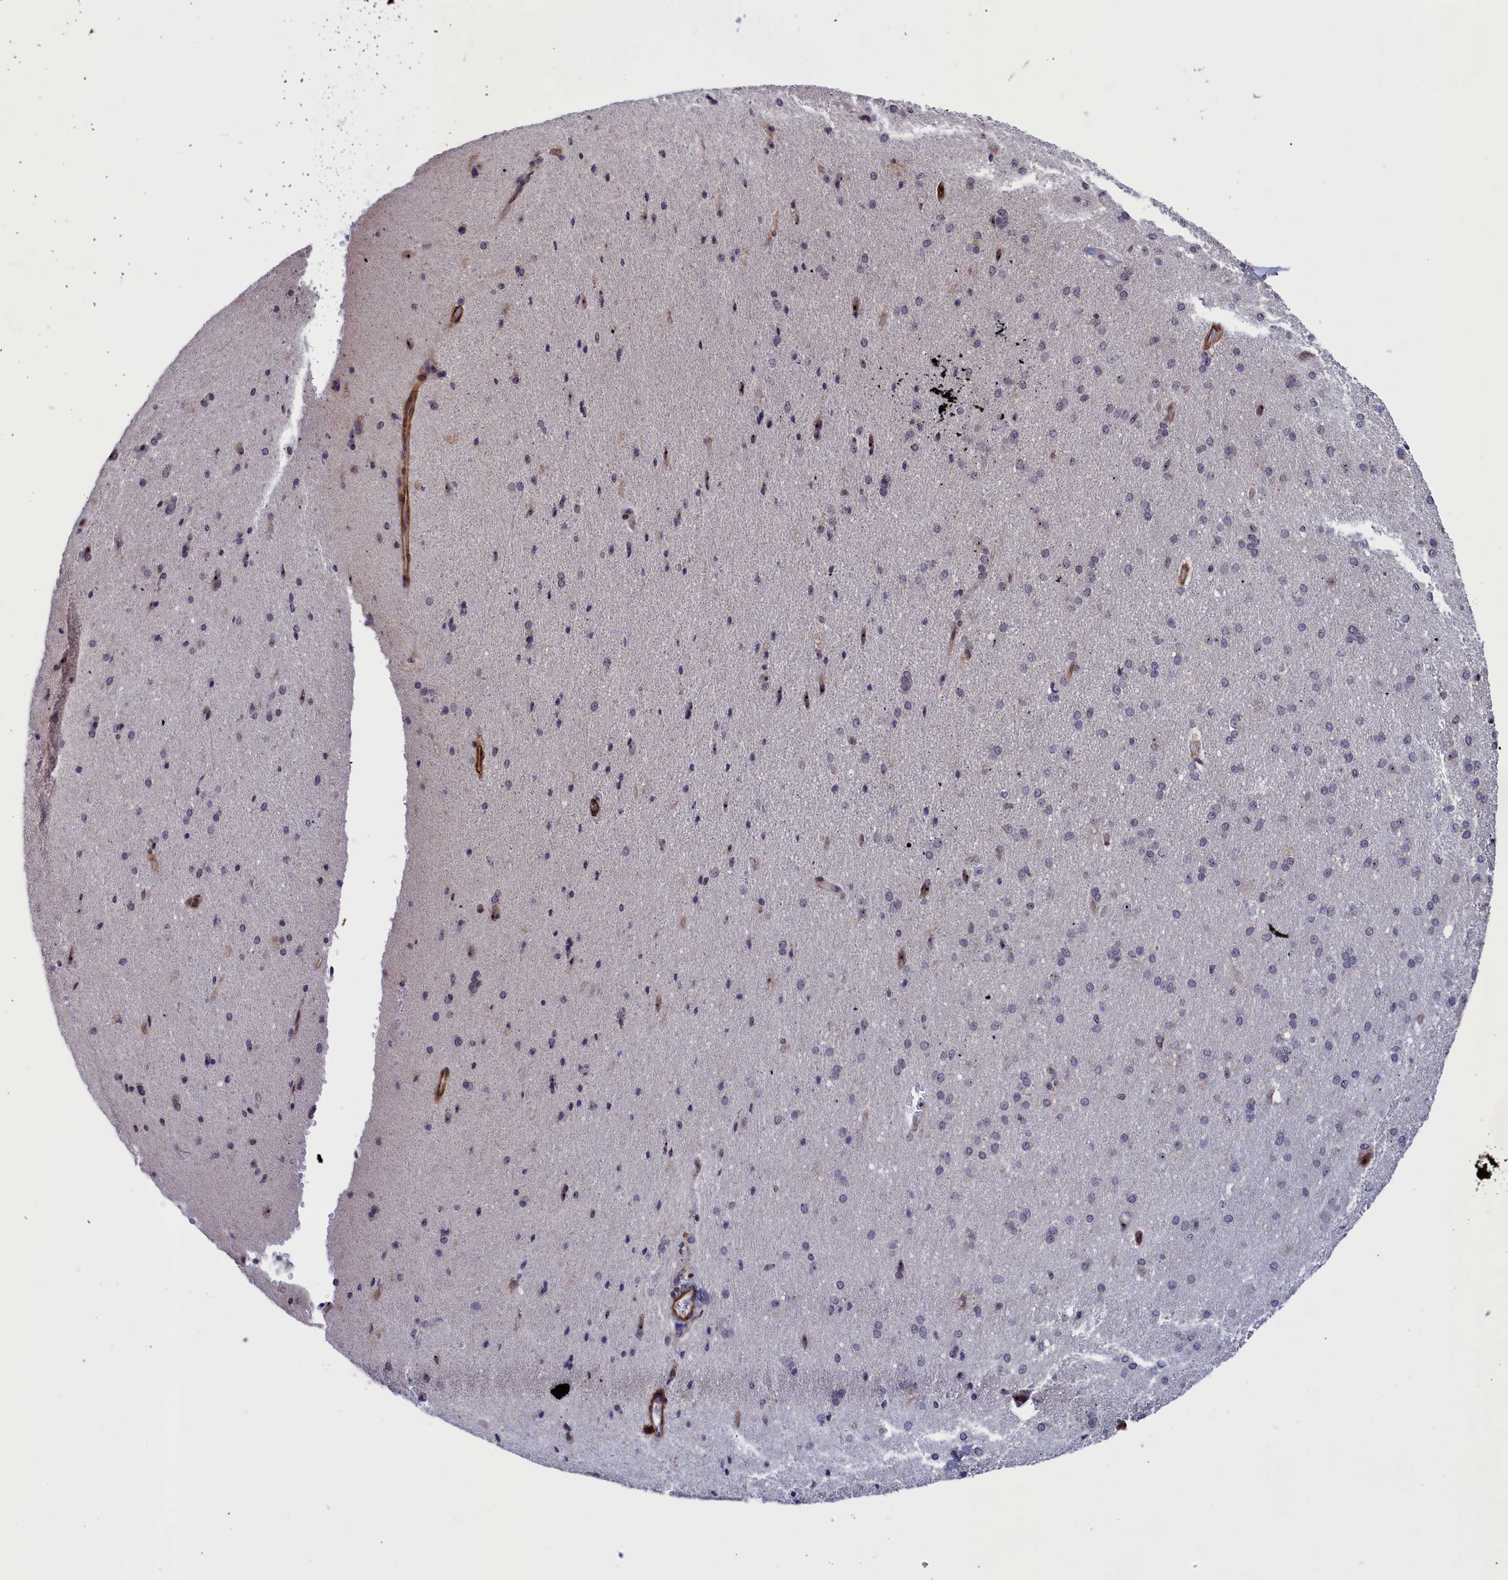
{"staining": {"intensity": "strong", "quantity": ">75%", "location": "cytoplasmic/membranous"}, "tissue": "cerebral cortex", "cell_type": "Endothelial cells", "image_type": "normal", "snomed": [{"axis": "morphology", "description": "Normal tissue, NOS"}, {"axis": "topography", "description": "Cerebral cortex"}], "caption": "Brown immunohistochemical staining in unremarkable cerebral cortex demonstrates strong cytoplasmic/membranous expression in approximately >75% of endothelial cells.", "gene": "PPAN", "patient": {"sex": "male", "age": 62}}